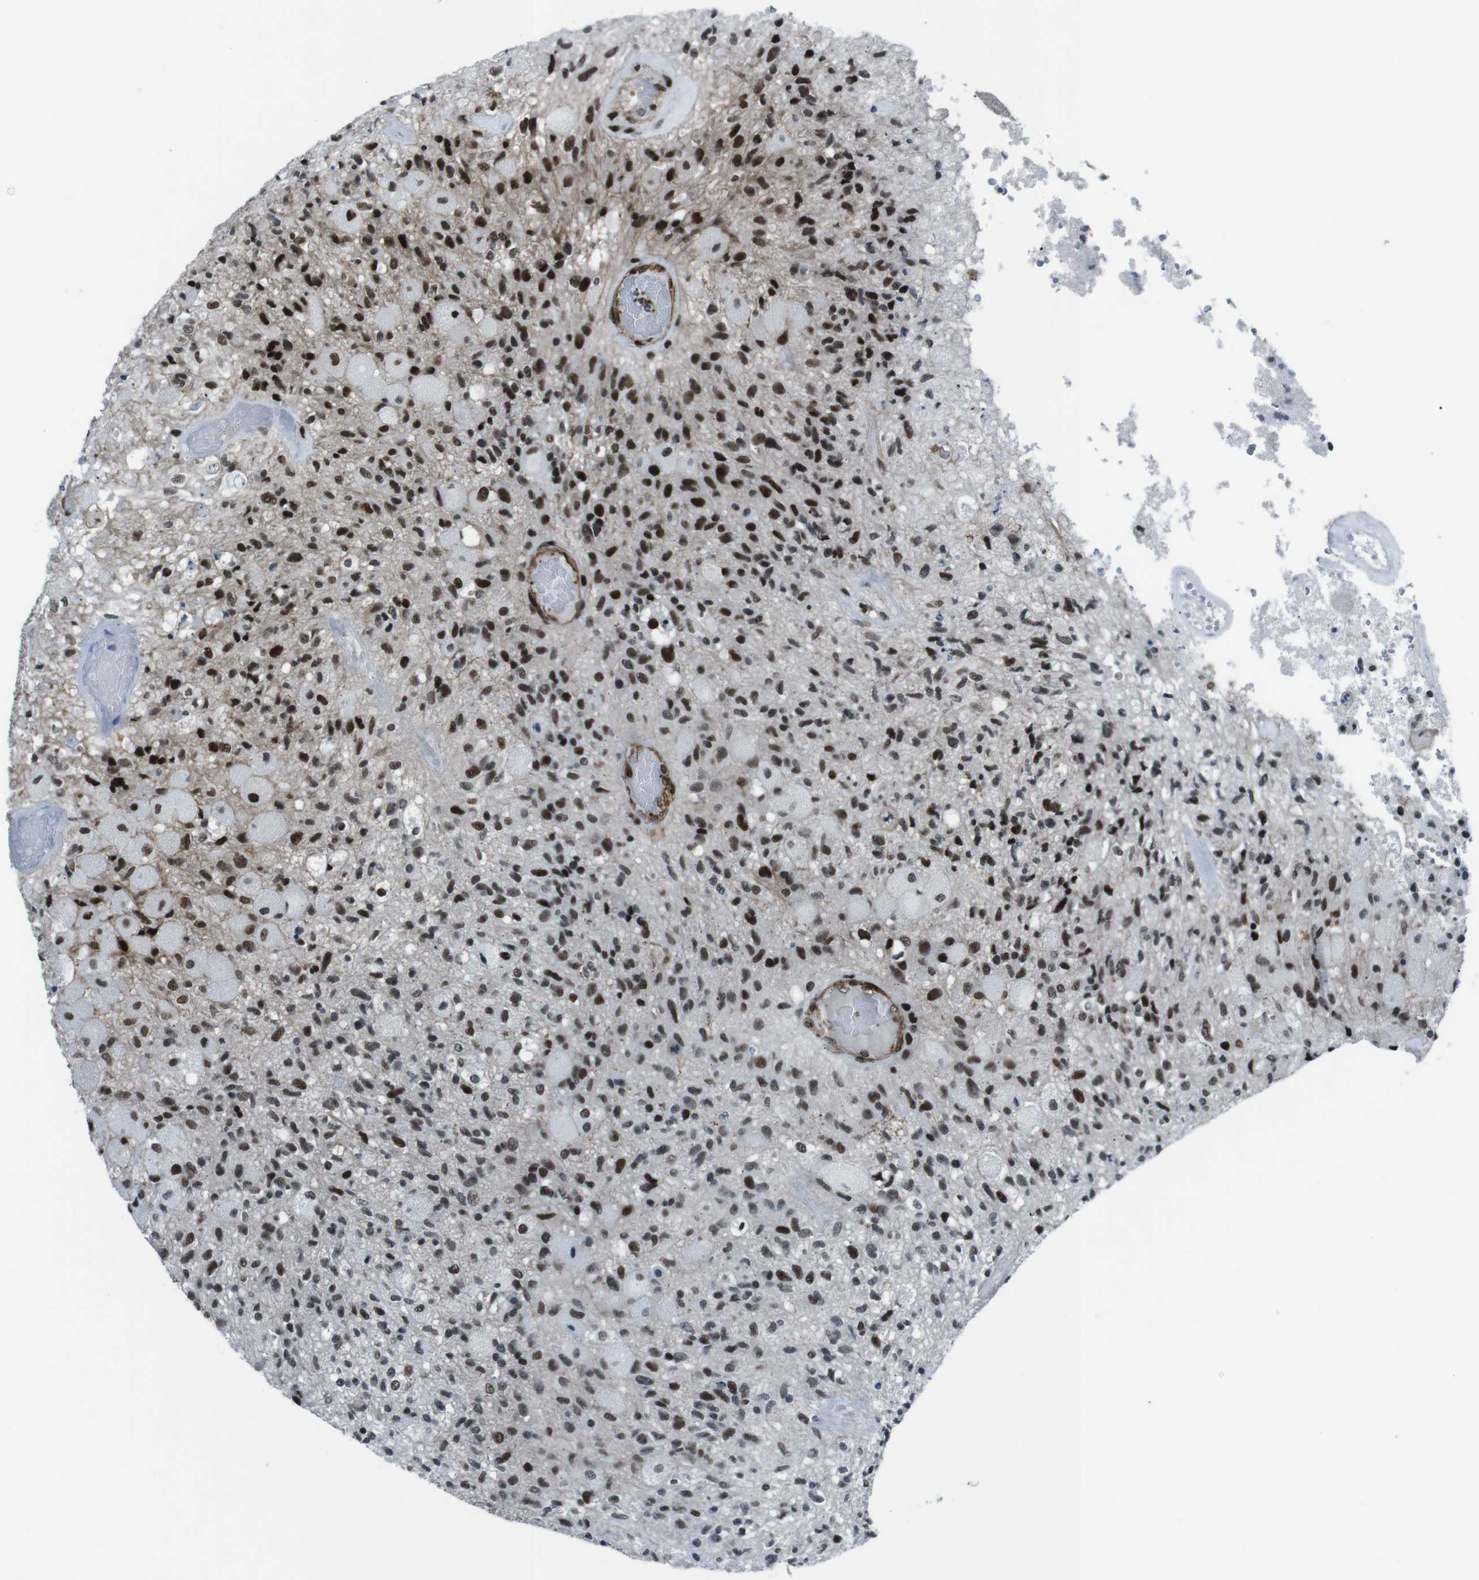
{"staining": {"intensity": "strong", "quantity": ">75%", "location": "nuclear"}, "tissue": "glioma", "cell_type": "Tumor cells", "image_type": "cancer", "snomed": [{"axis": "morphology", "description": "Normal tissue, NOS"}, {"axis": "morphology", "description": "Glioma, malignant, High grade"}, {"axis": "topography", "description": "Cerebral cortex"}], "caption": "Immunohistochemistry photomicrograph of neoplastic tissue: human glioma stained using immunohistochemistry shows high levels of strong protein expression localized specifically in the nuclear of tumor cells, appearing as a nuclear brown color.", "gene": "HNRNPU", "patient": {"sex": "male", "age": 77}}